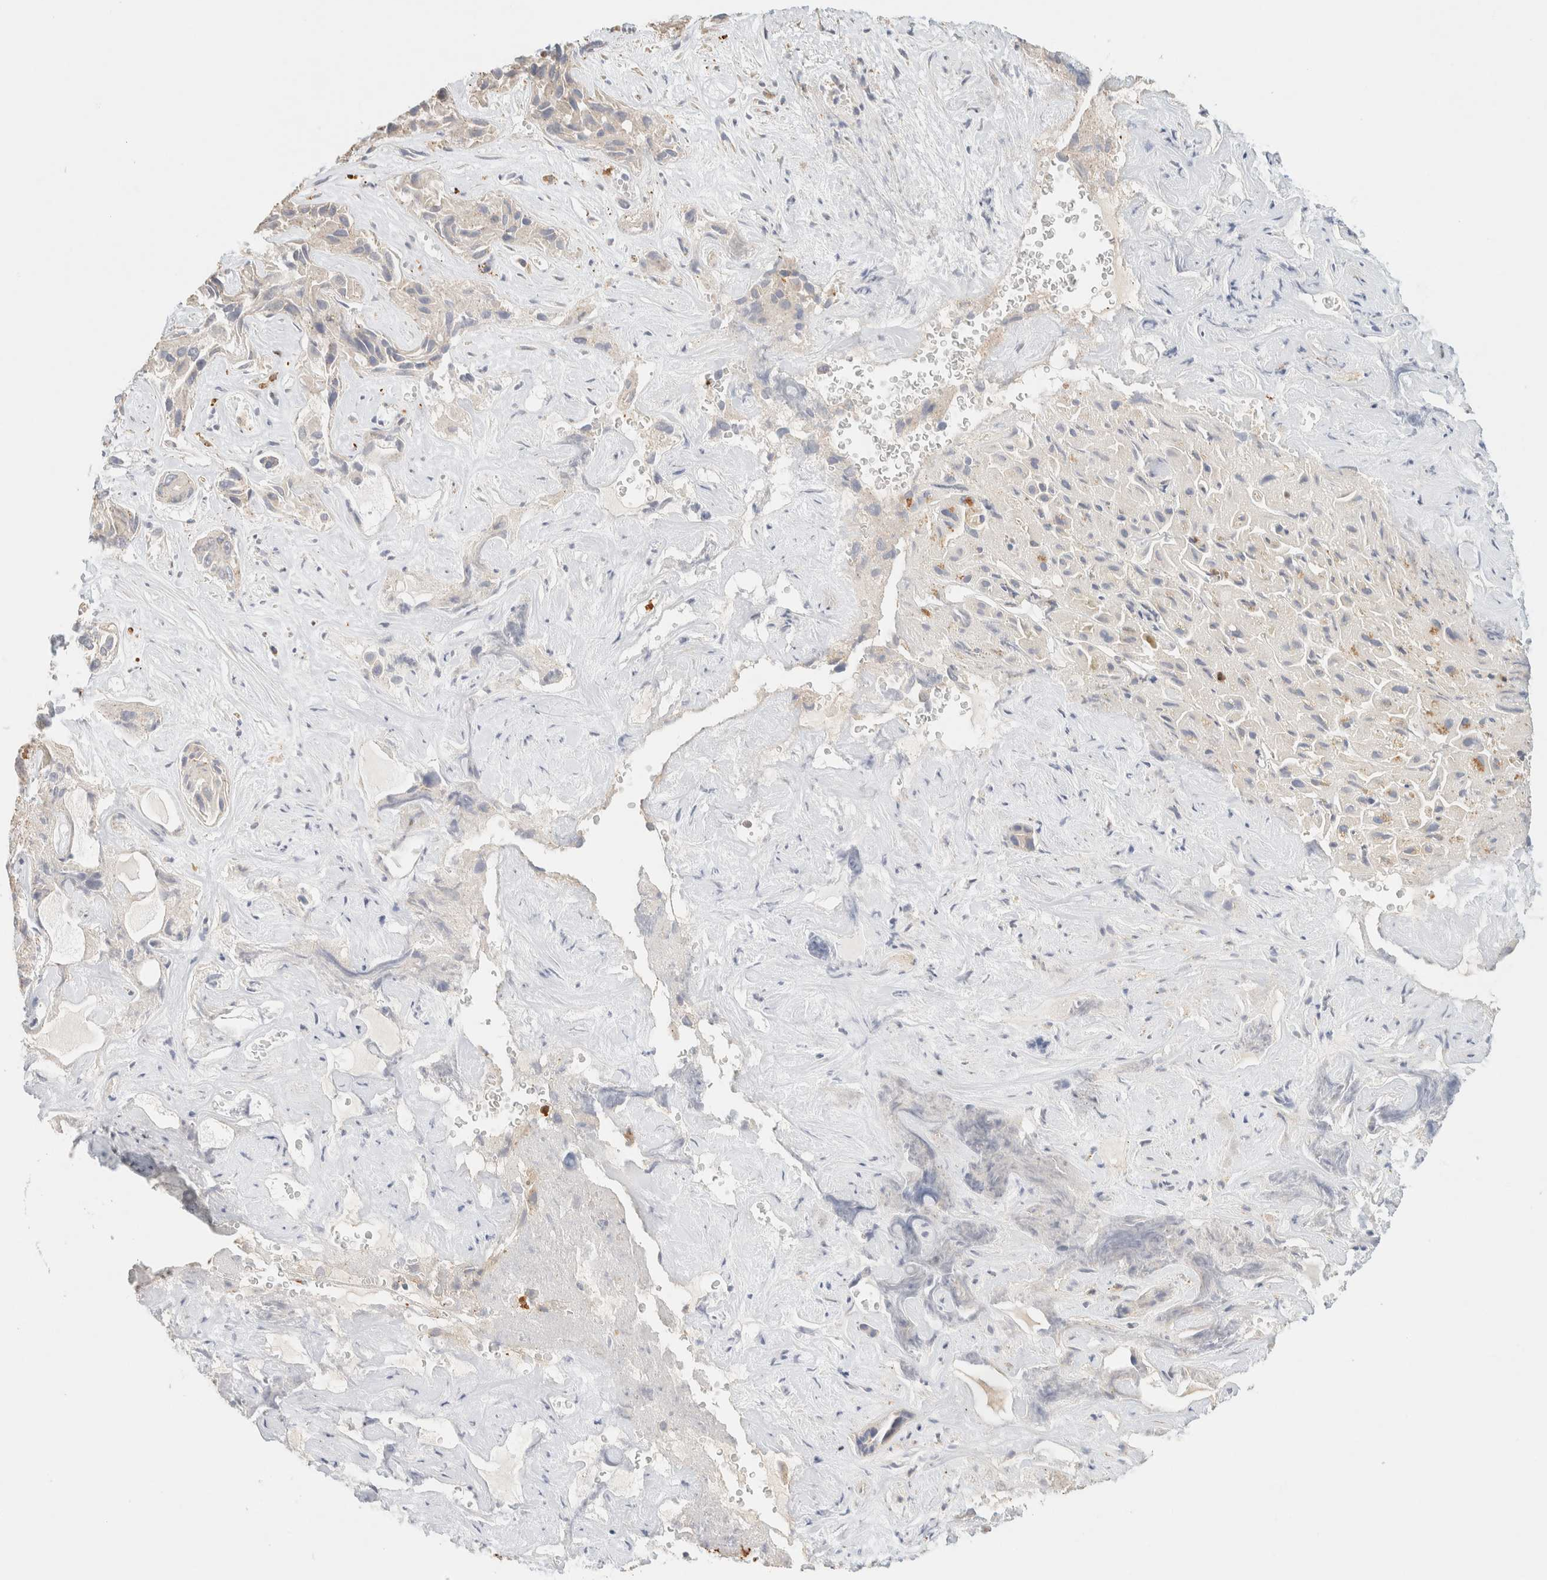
{"staining": {"intensity": "negative", "quantity": "none", "location": "none"}, "tissue": "liver cancer", "cell_type": "Tumor cells", "image_type": "cancer", "snomed": [{"axis": "morphology", "description": "Cholangiocarcinoma"}, {"axis": "topography", "description": "Liver"}], "caption": "High magnification brightfield microscopy of liver cancer (cholangiocarcinoma) stained with DAB (brown) and counterstained with hematoxylin (blue): tumor cells show no significant positivity.", "gene": "TTC3", "patient": {"sex": "female", "age": 52}}